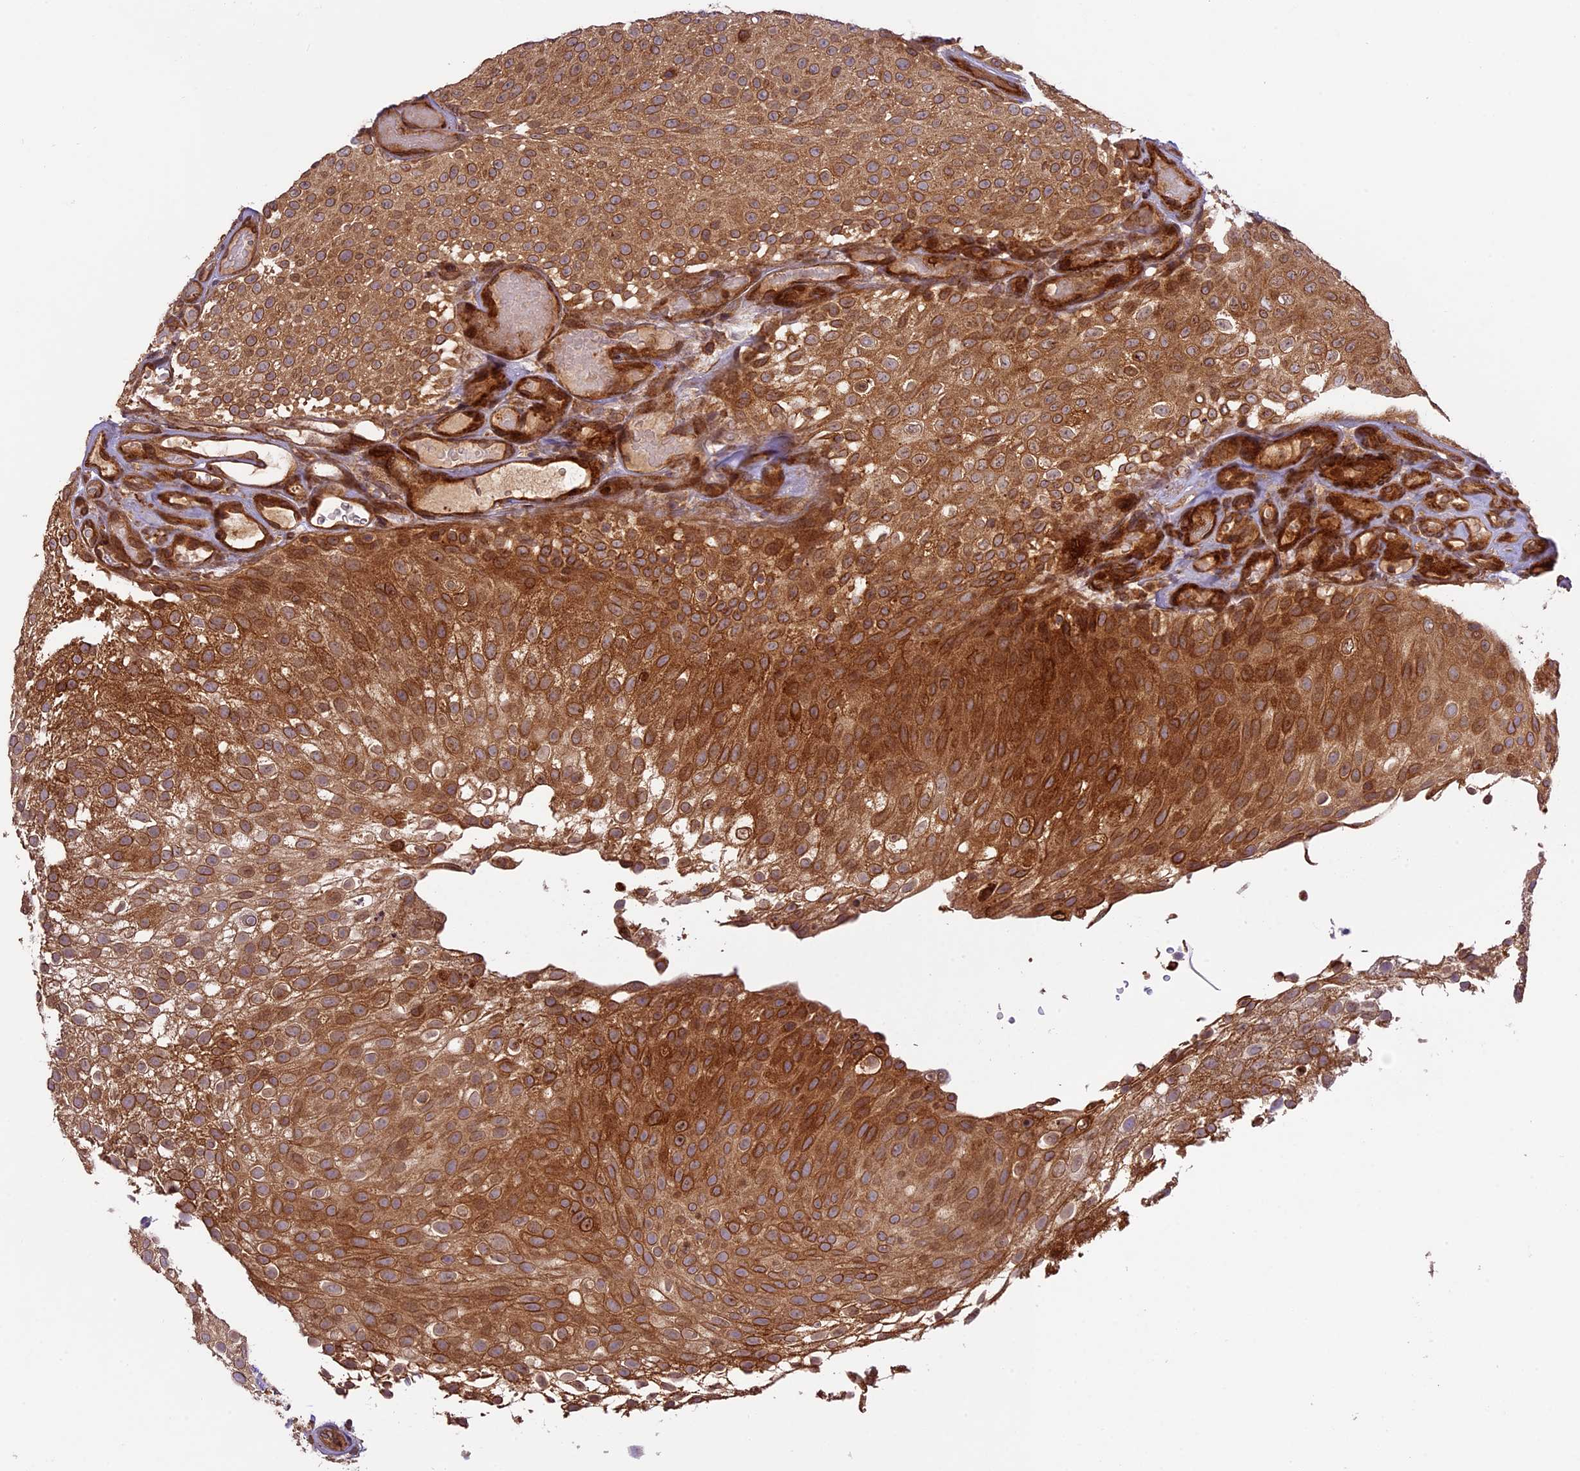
{"staining": {"intensity": "strong", "quantity": ">75%", "location": "cytoplasmic/membranous"}, "tissue": "urothelial cancer", "cell_type": "Tumor cells", "image_type": "cancer", "snomed": [{"axis": "morphology", "description": "Urothelial carcinoma, Low grade"}, {"axis": "topography", "description": "Urinary bladder"}], "caption": "Immunohistochemical staining of low-grade urothelial carcinoma displays high levels of strong cytoplasmic/membranous staining in about >75% of tumor cells.", "gene": "DGKH", "patient": {"sex": "male", "age": 78}}